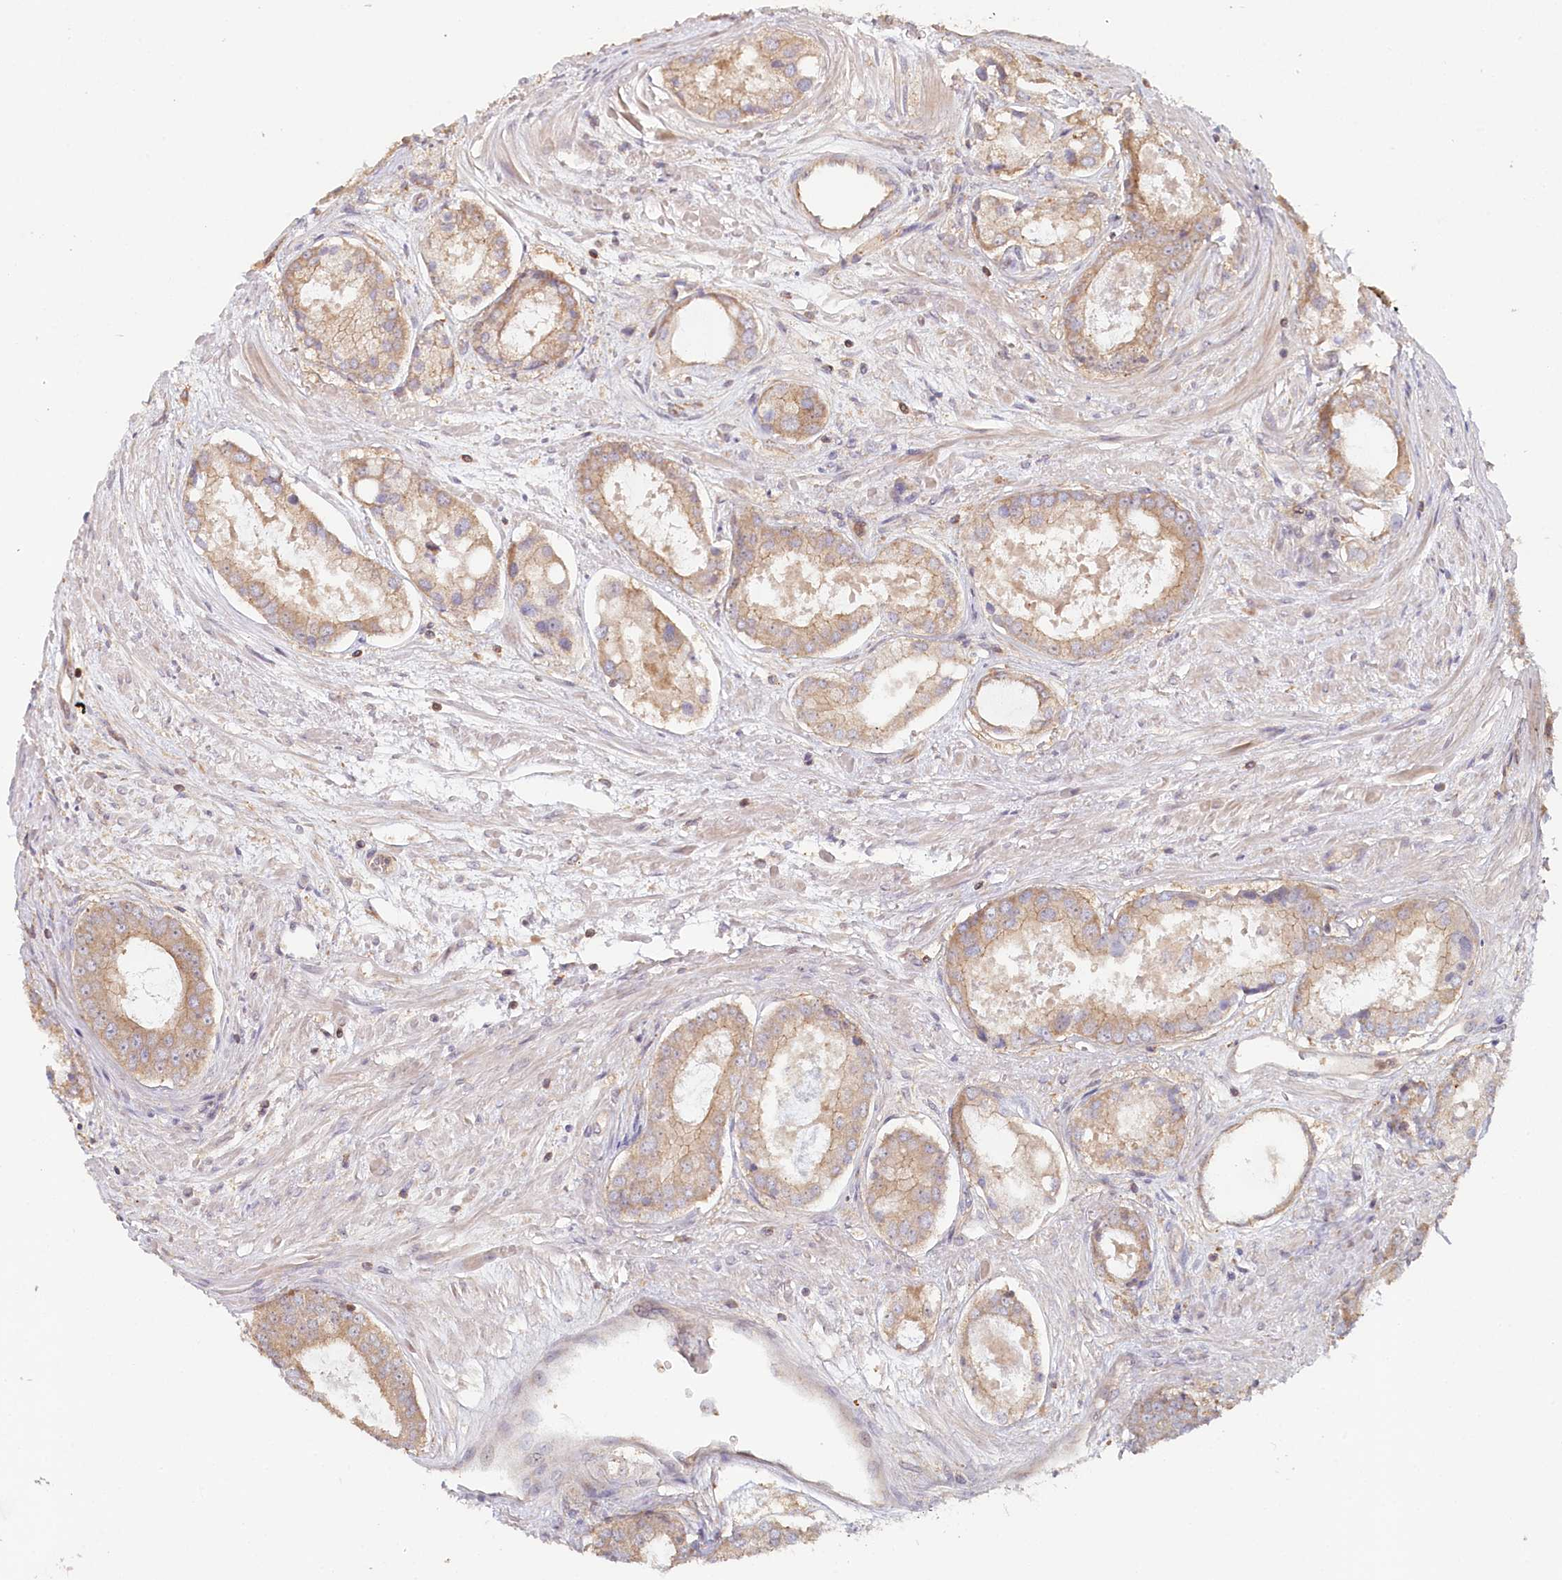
{"staining": {"intensity": "weak", "quantity": ">75%", "location": "cytoplasmic/membranous"}, "tissue": "prostate cancer", "cell_type": "Tumor cells", "image_type": "cancer", "snomed": [{"axis": "morphology", "description": "Adenocarcinoma, Low grade"}, {"axis": "topography", "description": "Prostate"}], "caption": "Protein staining of prostate low-grade adenocarcinoma tissue displays weak cytoplasmic/membranous staining in about >75% of tumor cells.", "gene": "HAL", "patient": {"sex": "male", "age": 68}}